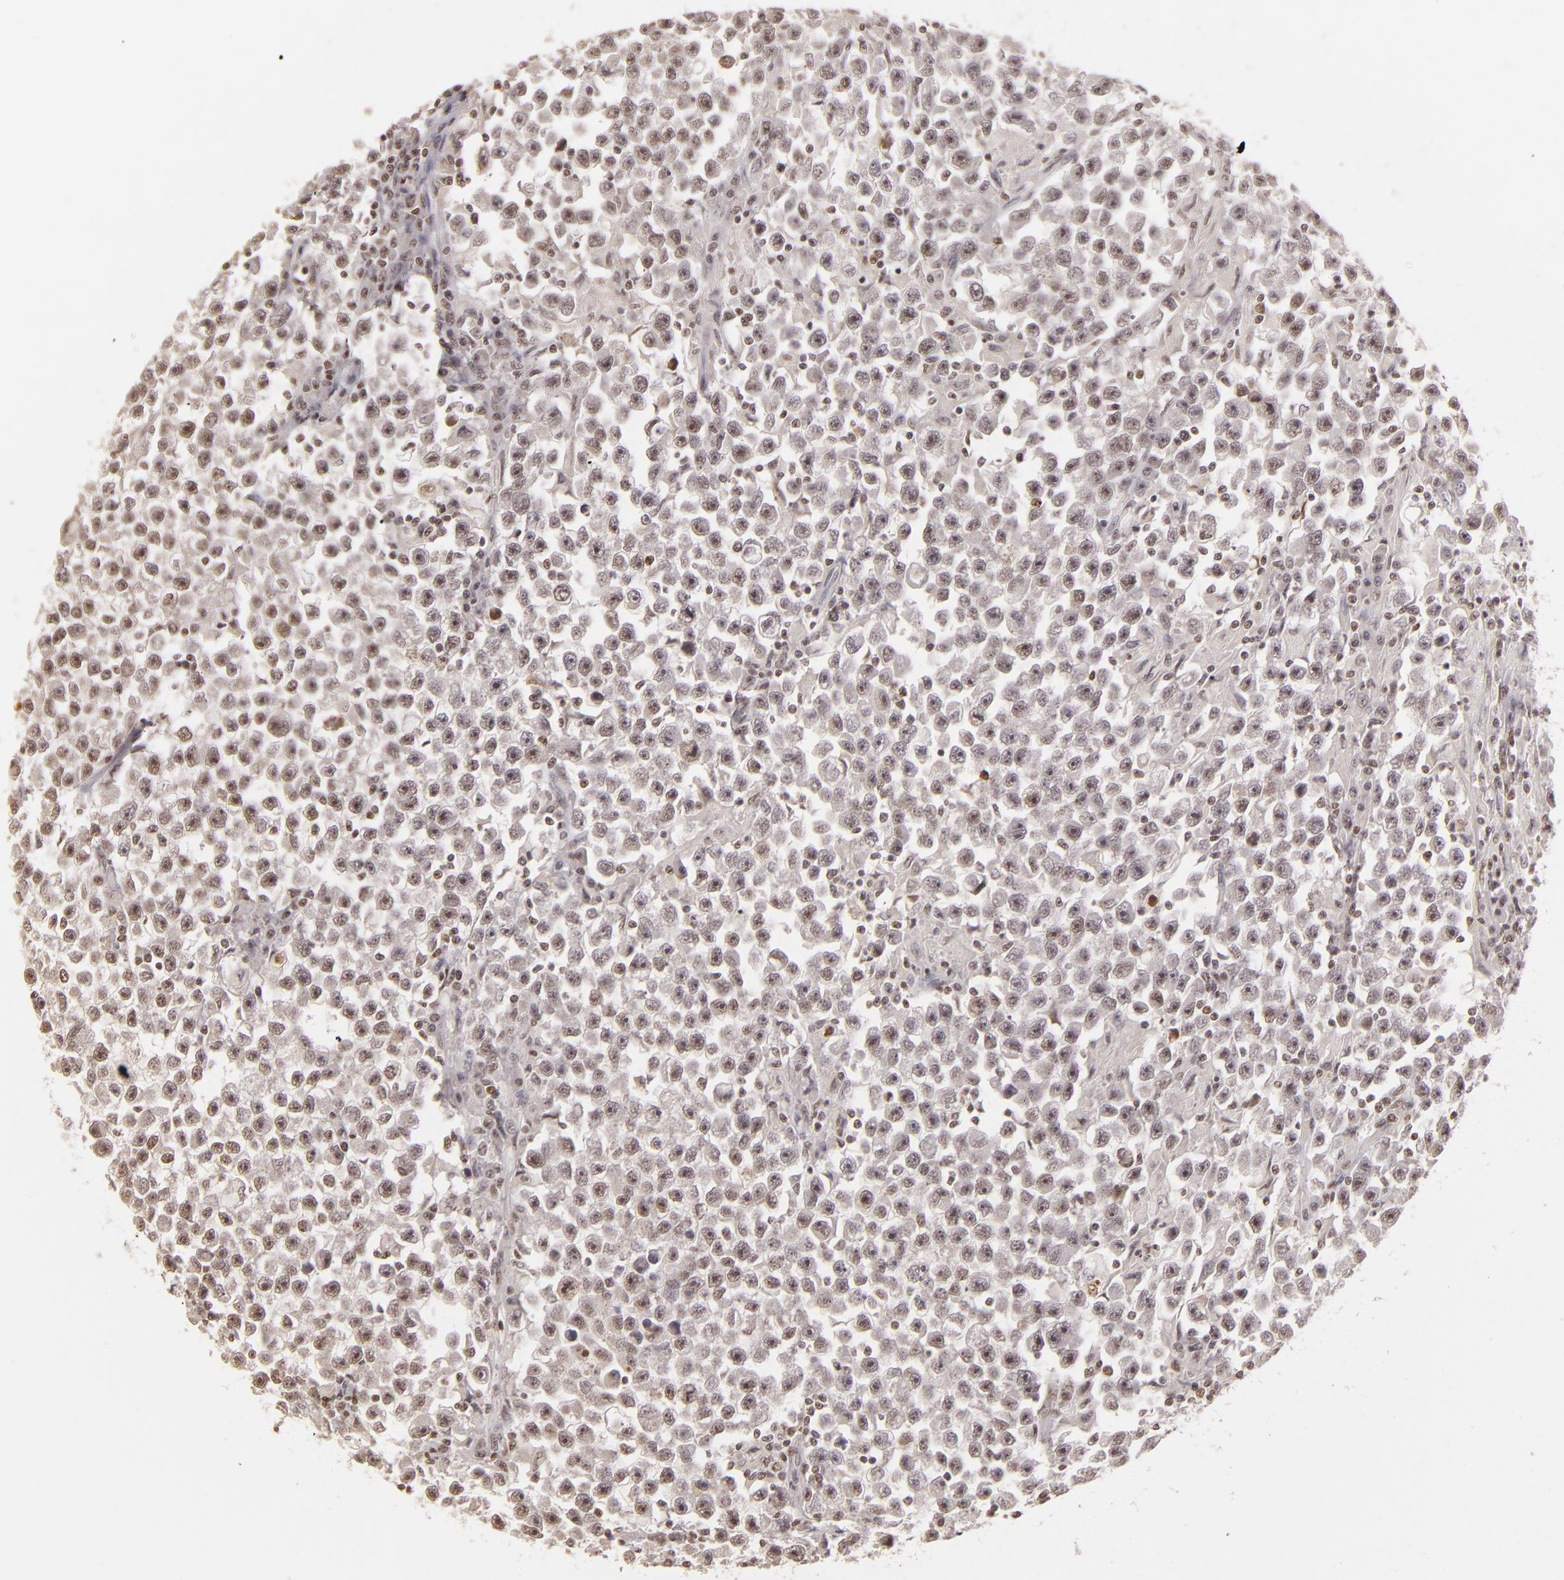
{"staining": {"intensity": "moderate", "quantity": ">75%", "location": "nuclear"}, "tissue": "testis cancer", "cell_type": "Tumor cells", "image_type": "cancer", "snomed": [{"axis": "morphology", "description": "Seminoma, NOS"}, {"axis": "topography", "description": "Testis"}], "caption": "Immunohistochemical staining of human testis cancer (seminoma) displays medium levels of moderate nuclear protein positivity in approximately >75% of tumor cells.", "gene": "DAXX", "patient": {"sex": "male", "age": 33}}